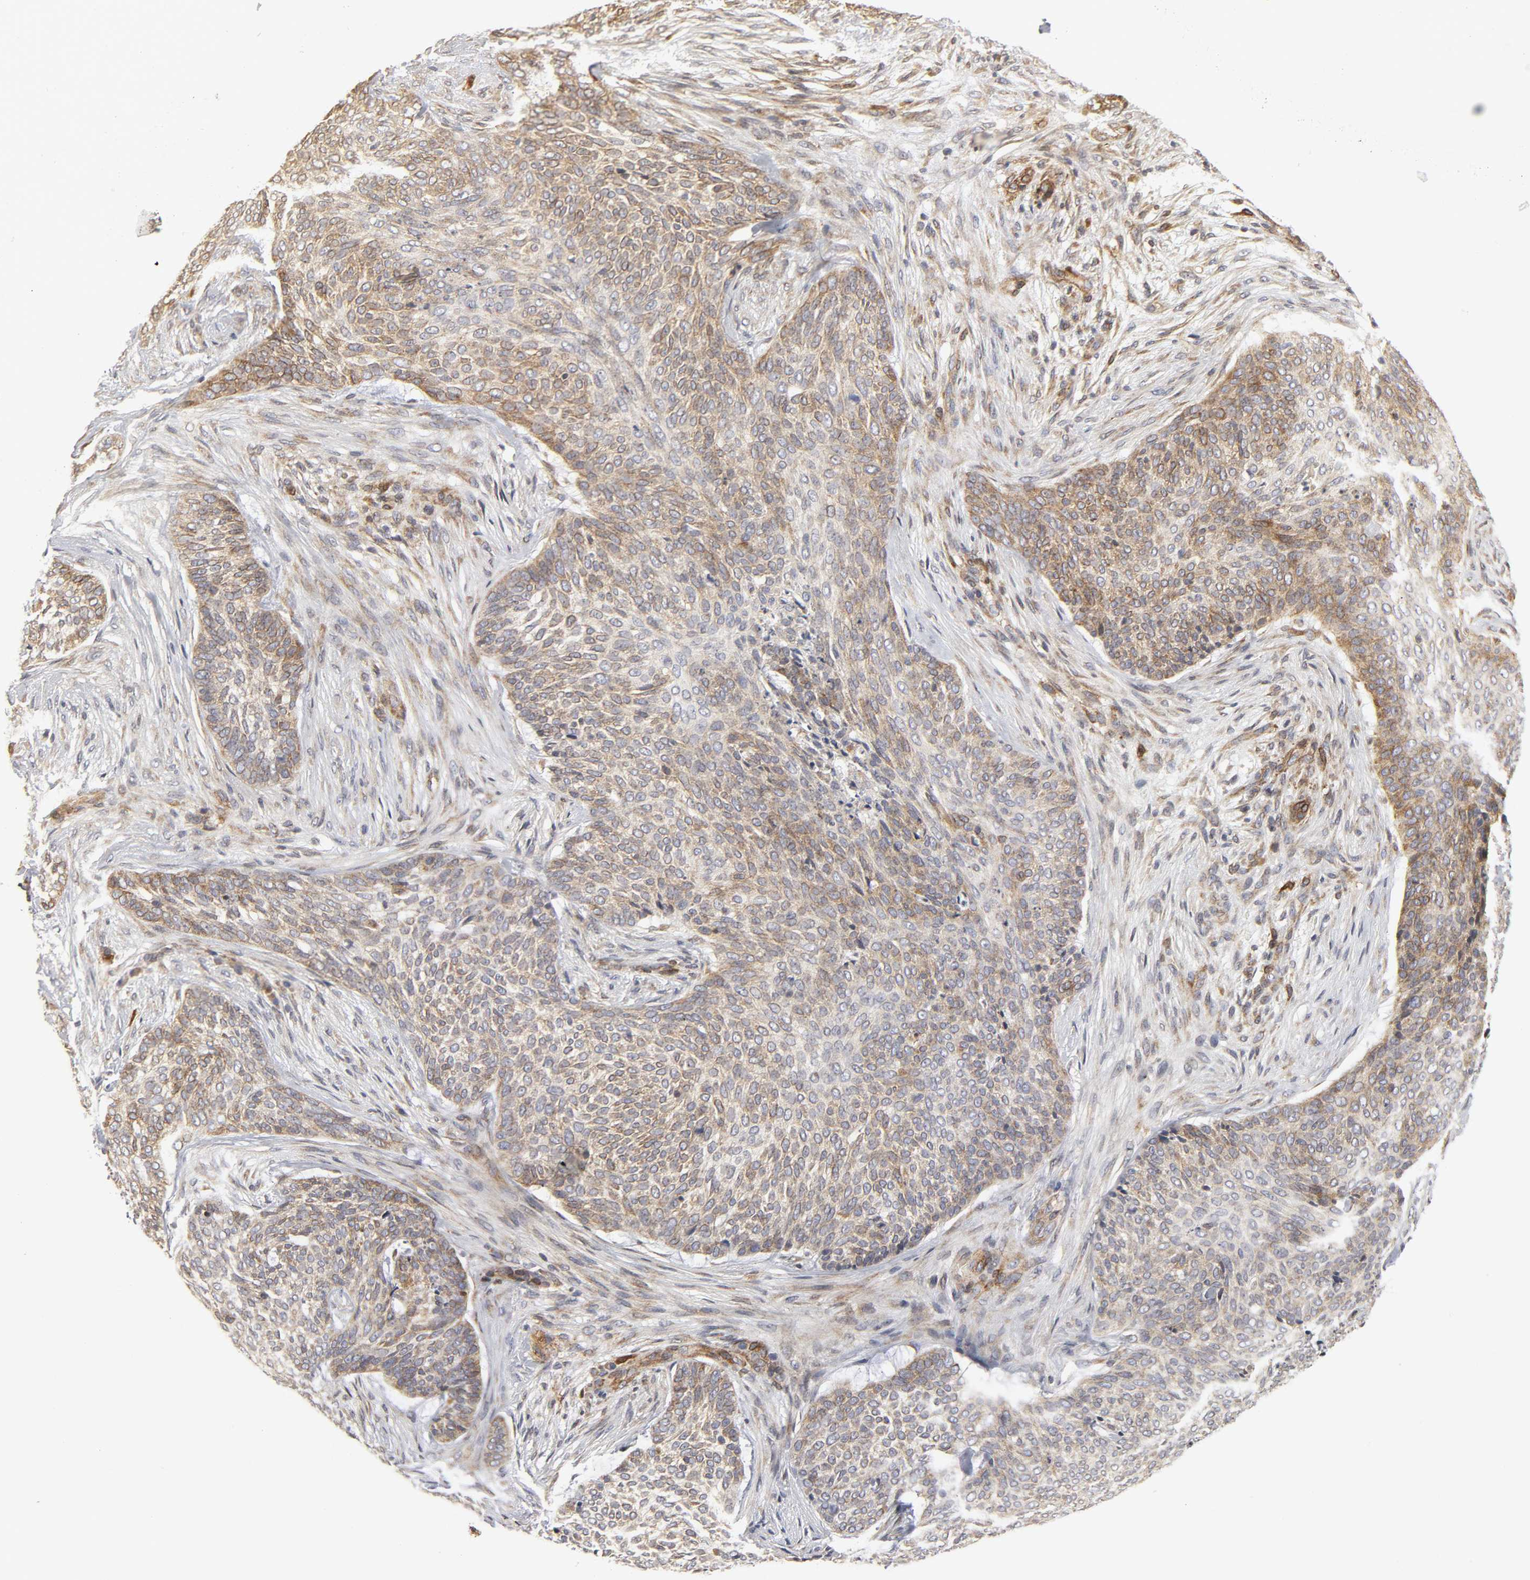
{"staining": {"intensity": "moderate", "quantity": ">75%", "location": "cytoplasmic/membranous"}, "tissue": "skin cancer", "cell_type": "Tumor cells", "image_type": "cancer", "snomed": [{"axis": "morphology", "description": "Basal cell carcinoma"}, {"axis": "topography", "description": "Skin"}], "caption": "This is a photomicrograph of immunohistochemistry staining of skin basal cell carcinoma, which shows moderate expression in the cytoplasmic/membranous of tumor cells.", "gene": "POR", "patient": {"sex": "male", "age": 91}}